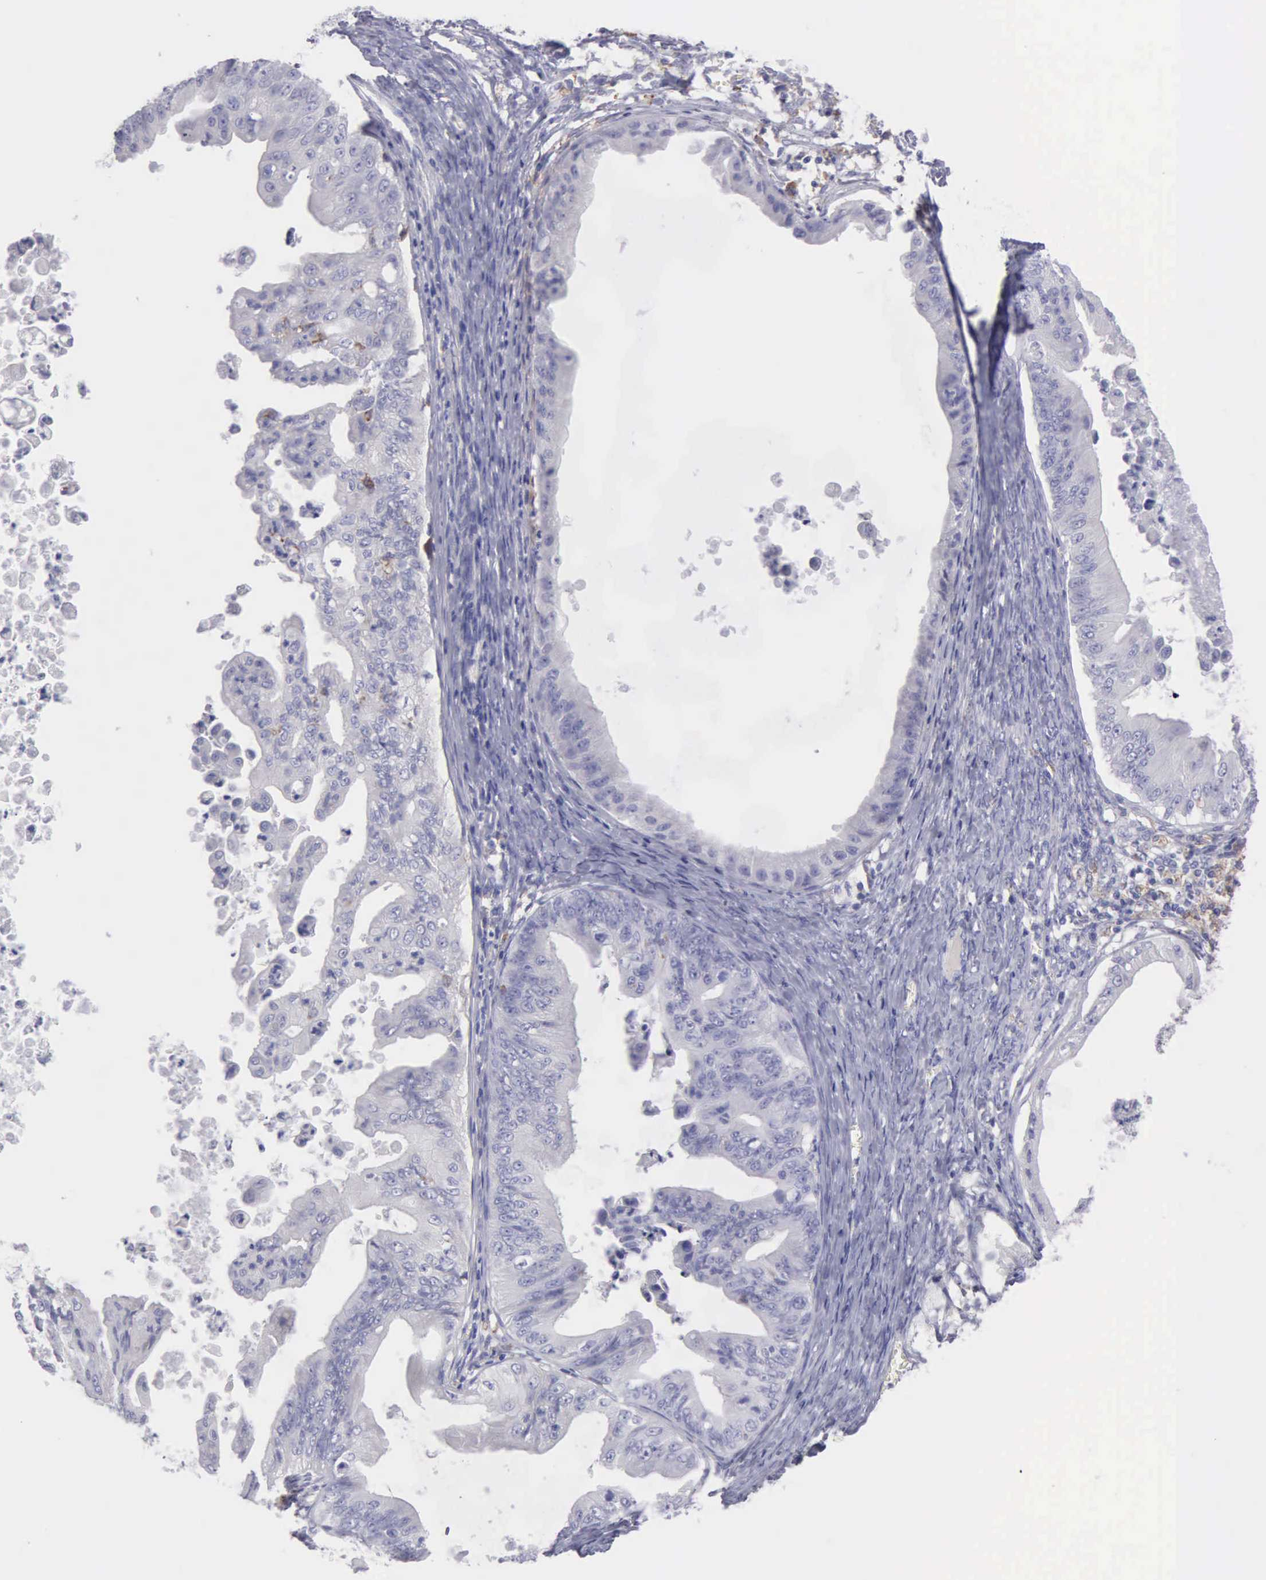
{"staining": {"intensity": "negative", "quantity": "none", "location": "none"}, "tissue": "ovarian cancer", "cell_type": "Tumor cells", "image_type": "cancer", "snomed": [{"axis": "morphology", "description": "Cystadenocarcinoma, mucinous, NOS"}, {"axis": "topography", "description": "Ovary"}], "caption": "Image shows no protein expression in tumor cells of mucinous cystadenocarcinoma (ovarian) tissue.", "gene": "TYRP1", "patient": {"sex": "female", "age": 37}}